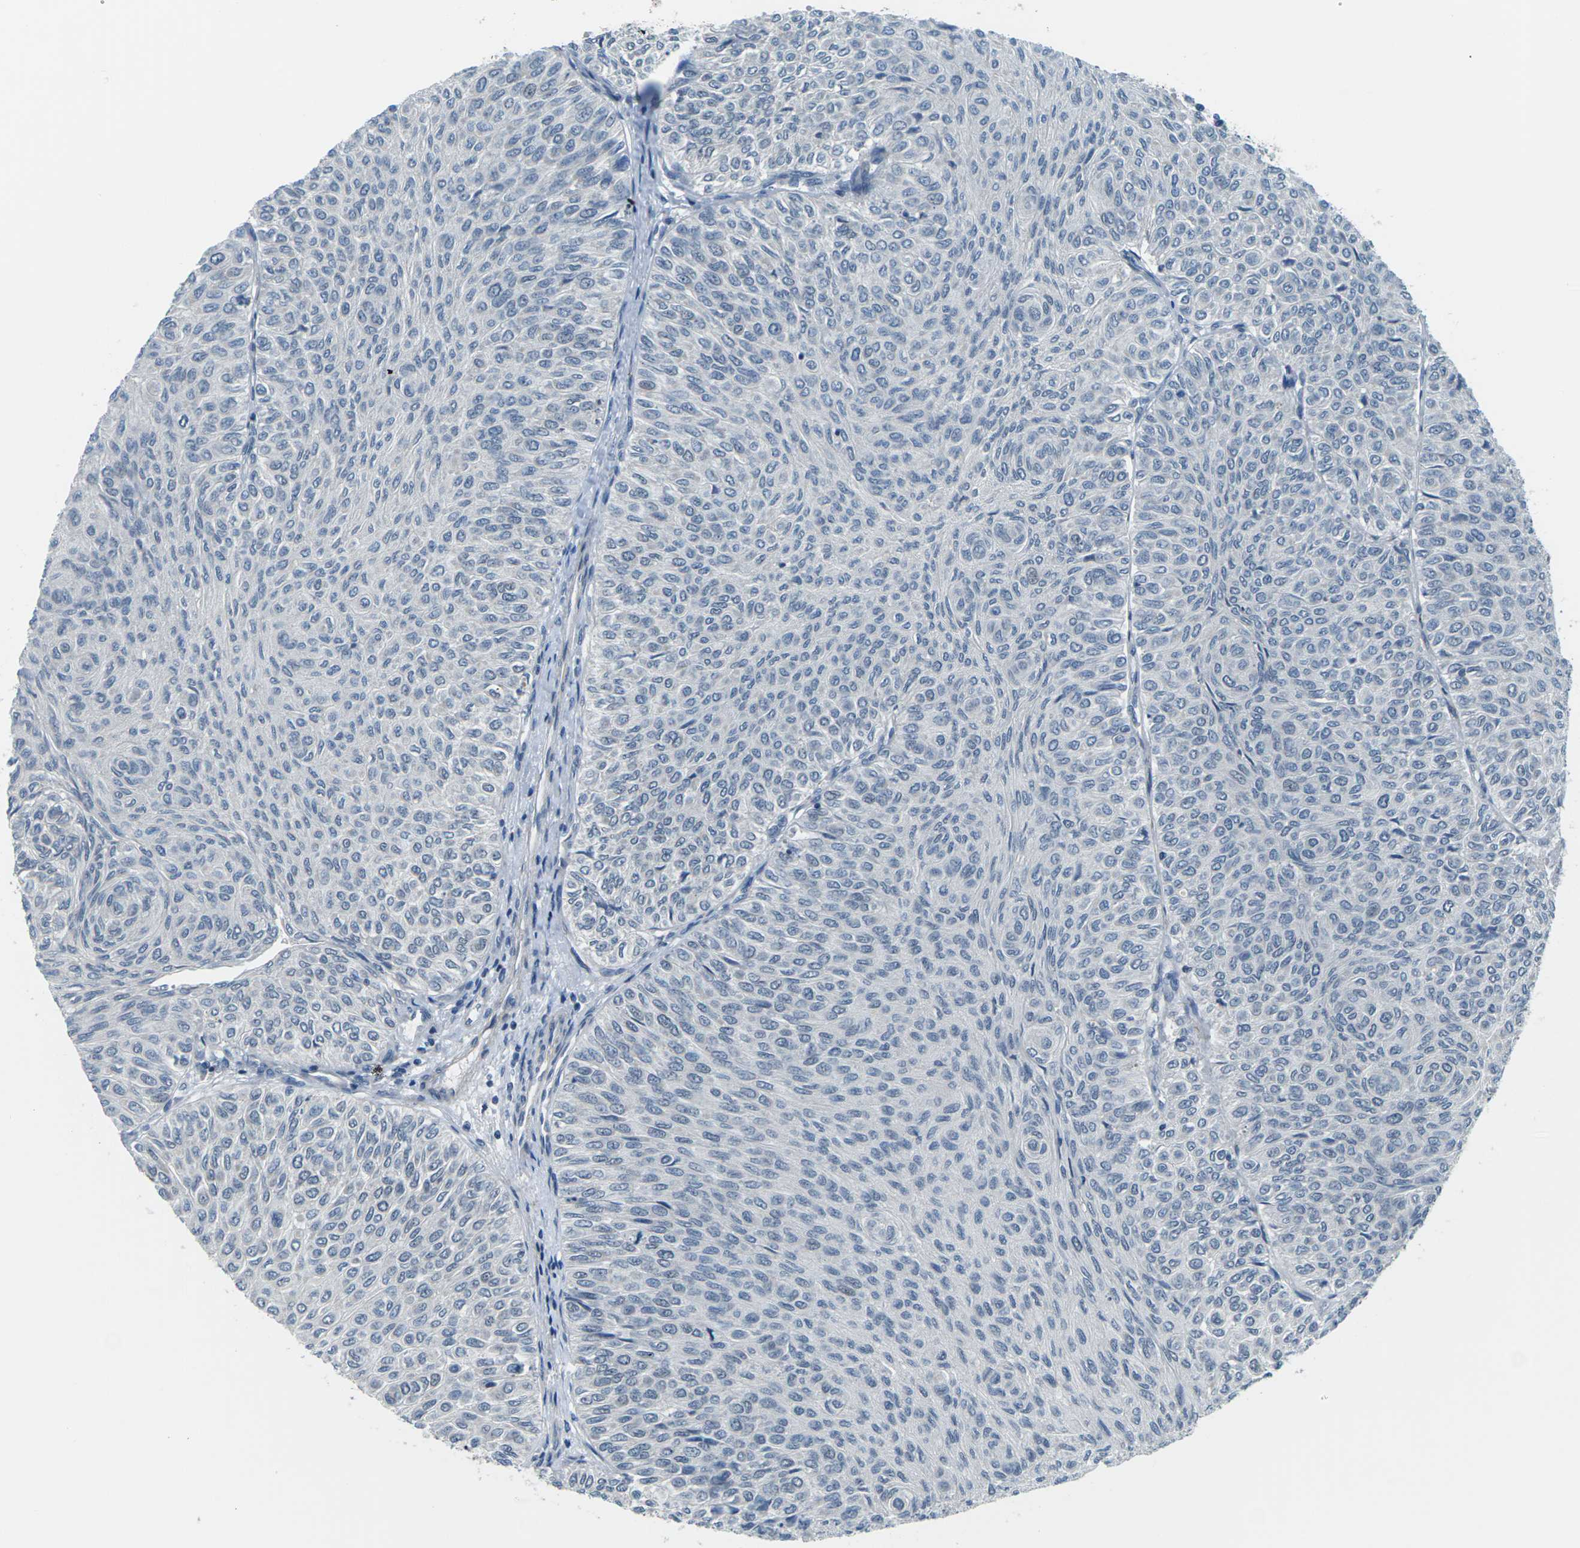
{"staining": {"intensity": "negative", "quantity": "none", "location": "none"}, "tissue": "urothelial cancer", "cell_type": "Tumor cells", "image_type": "cancer", "snomed": [{"axis": "morphology", "description": "Urothelial carcinoma, Low grade"}, {"axis": "topography", "description": "Urinary bladder"}], "caption": "This is an immunohistochemistry (IHC) micrograph of urothelial carcinoma (low-grade). There is no positivity in tumor cells.", "gene": "SLC13A3", "patient": {"sex": "male", "age": 78}}